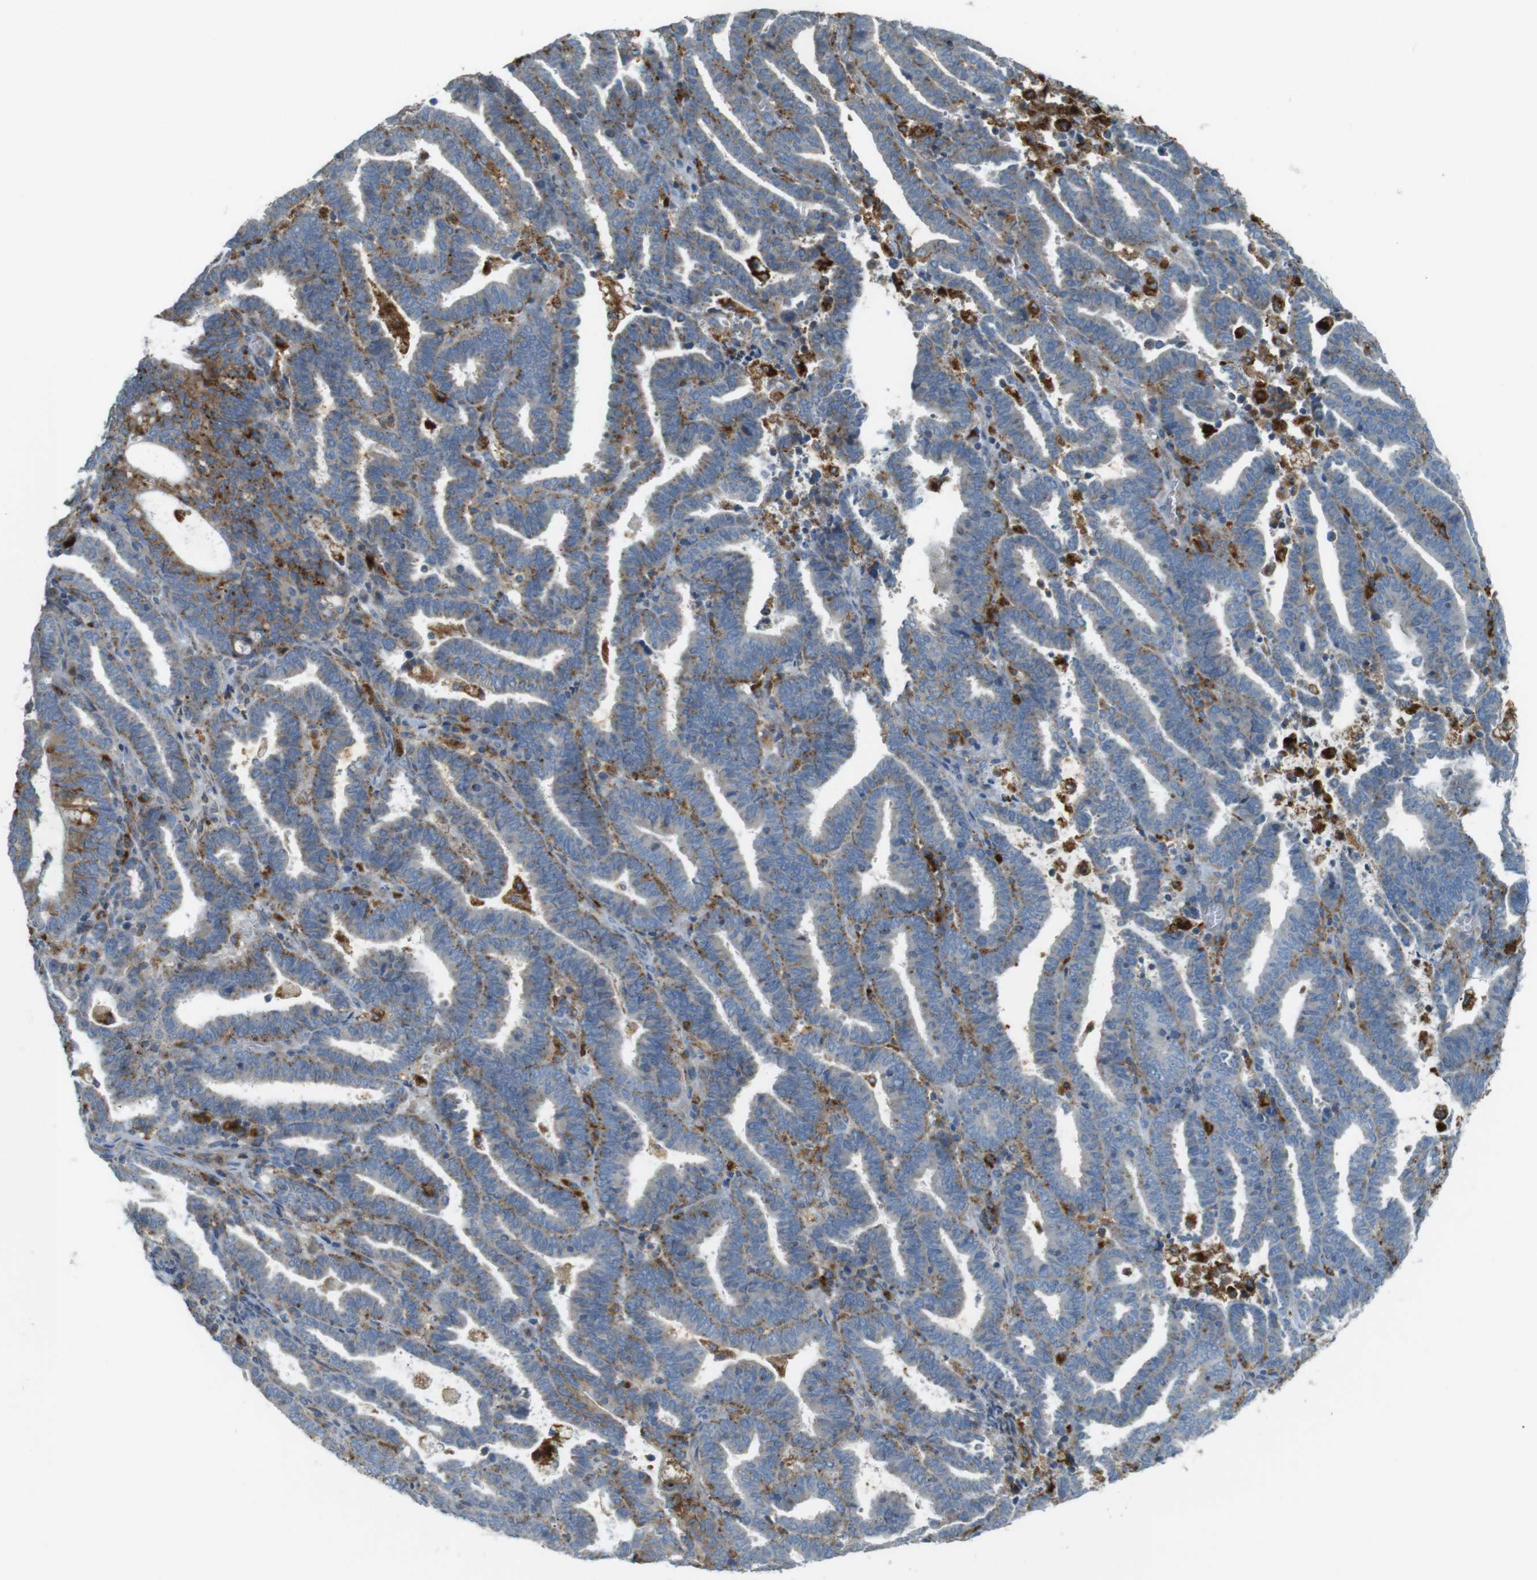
{"staining": {"intensity": "moderate", "quantity": "25%-75%", "location": "cytoplasmic/membranous"}, "tissue": "endometrial cancer", "cell_type": "Tumor cells", "image_type": "cancer", "snomed": [{"axis": "morphology", "description": "Adenocarcinoma, NOS"}, {"axis": "topography", "description": "Uterus"}], "caption": "The image exhibits a brown stain indicating the presence of a protein in the cytoplasmic/membranous of tumor cells in endometrial cancer. Nuclei are stained in blue.", "gene": "LAMP1", "patient": {"sex": "female", "age": 83}}